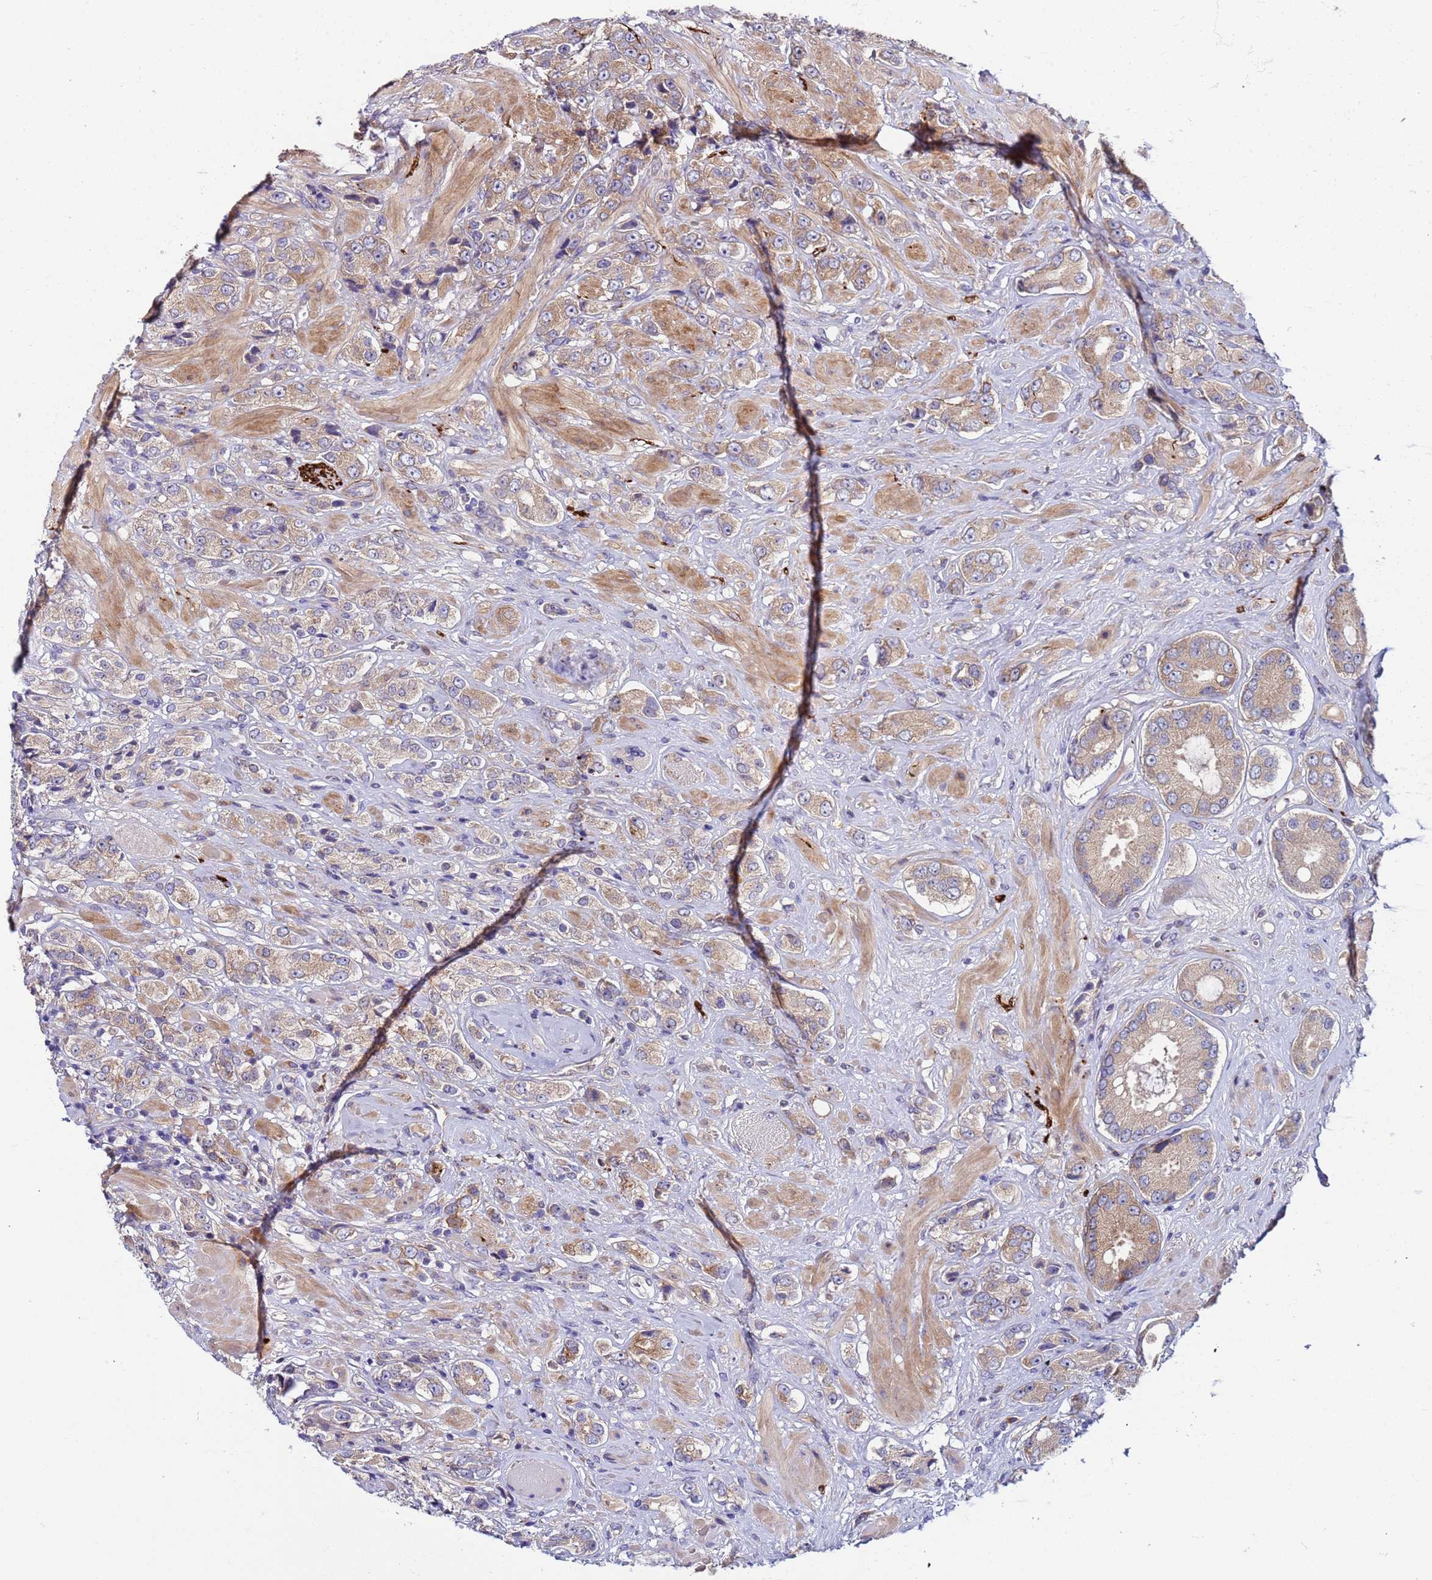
{"staining": {"intensity": "weak", "quantity": ">75%", "location": "cytoplasmic/membranous"}, "tissue": "prostate cancer", "cell_type": "Tumor cells", "image_type": "cancer", "snomed": [{"axis": "morphology", "description": "Adenocarcinoma, High grade"}, {"axis": "topography", "description": "Prostate and seminal vesicle, NOS"}], "caption": "Protein expression analysis of human prostate cancer (adenocarcinoma (high-grade)) reveals weak cytoplasmic/membranous positivity in about >75% of tumor cells.", "gene": "PAQR7", "patient": {"sex": "male", "age": 64}}